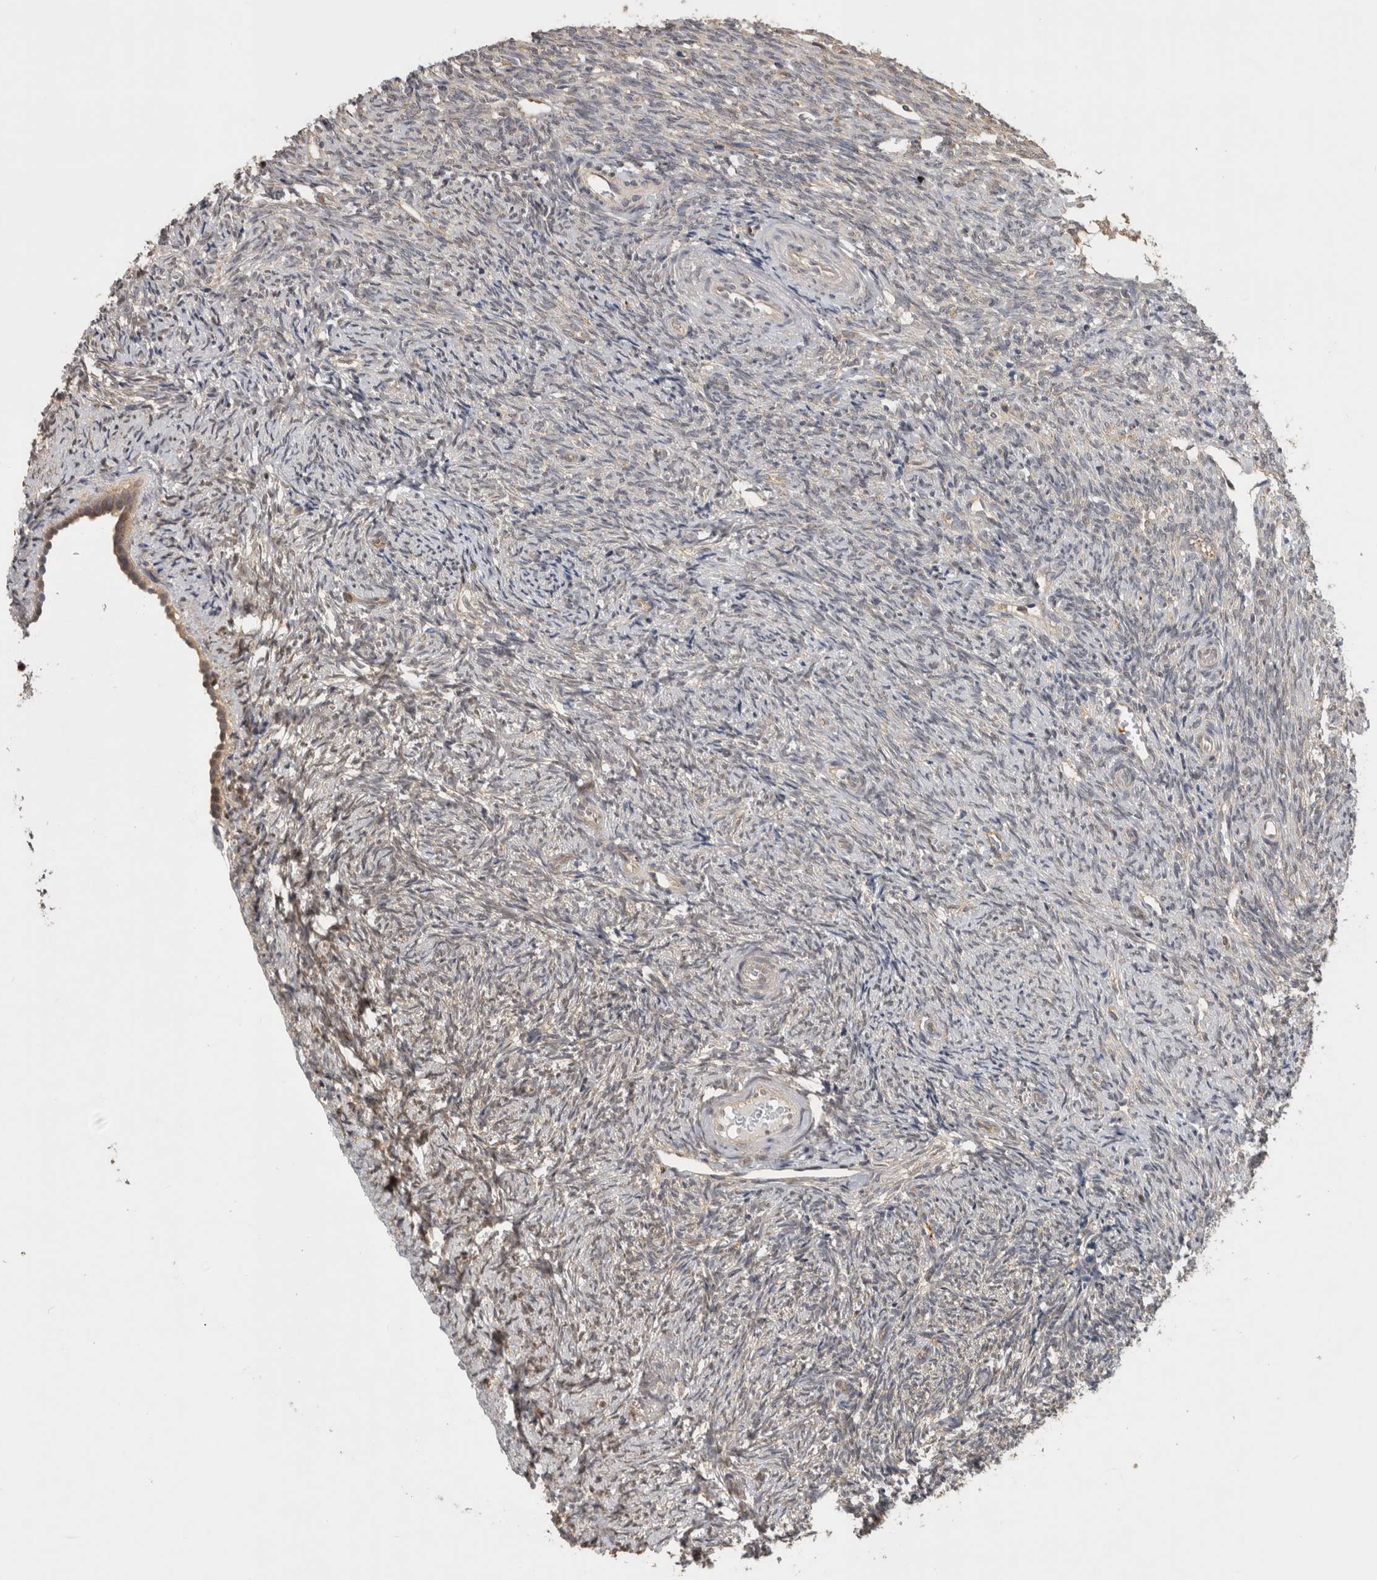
{"staining": {"intensity": "moderate", "quantity": ">75%", "location": "cytoplasmic/membranous"}, "tissue": "ovary", "cell_type": "Follicle cells", "image_type": "normal", "snomed": [{"axis": "morphology", "description": "Normal tissue, NOS"}, {"axis": "topography", "description": "Ovary"}], "caption": "This is an image of IHC staining of normal ovary, which shows moderate expression in the cytoplasmic/membranous of follicle cells.", "gene": "ATXN2", "patient": {"sex": "female", "age": 41}}